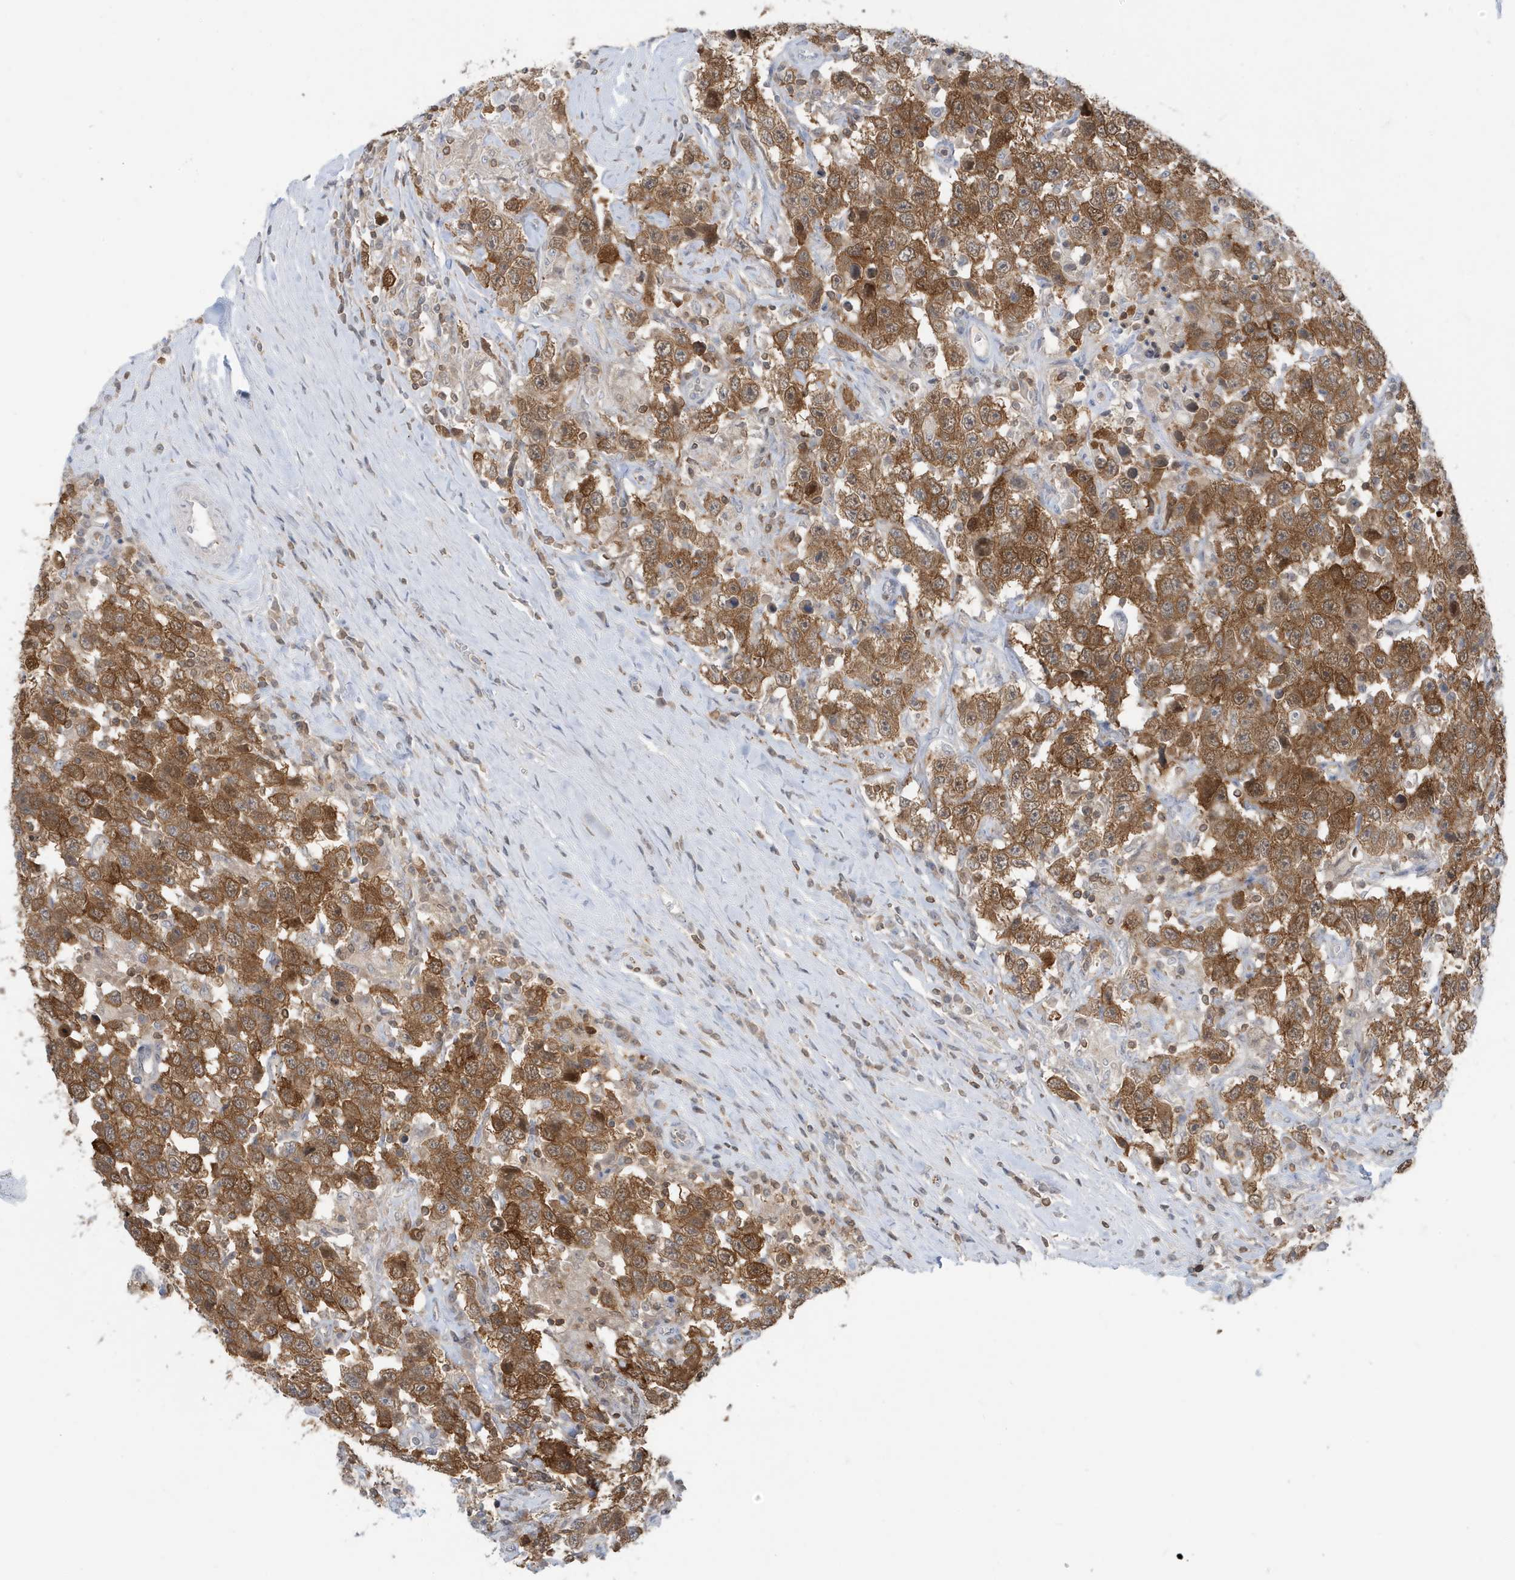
{"staining": {"intensity": "moderate", "quantity": ">75%", "location": "cytoplasmic/membranous"}, "tissue": "testis cancer", "cell_type": "Tumor cells", "image_type": "cancer", "snomed": [{"axis": "morphology", "description": "Seminoma, NOS"}, {"axis": "topography", "description": "Testis"}], "caption": "Immunohistochemistry (IHC) staining of testis seminoma, which exhibits medium levels of moderate cytoplasmic/membranous expression in about >75% of tumor cells indicating moderate cytoplasmic/membranous protein expression. The staining was performed using DAB (brown) for protein detection and nuclei were counterstained in hematoxylin (blue).", "gene": "OGA", "patient": {"sex": "male", "age": 41}}